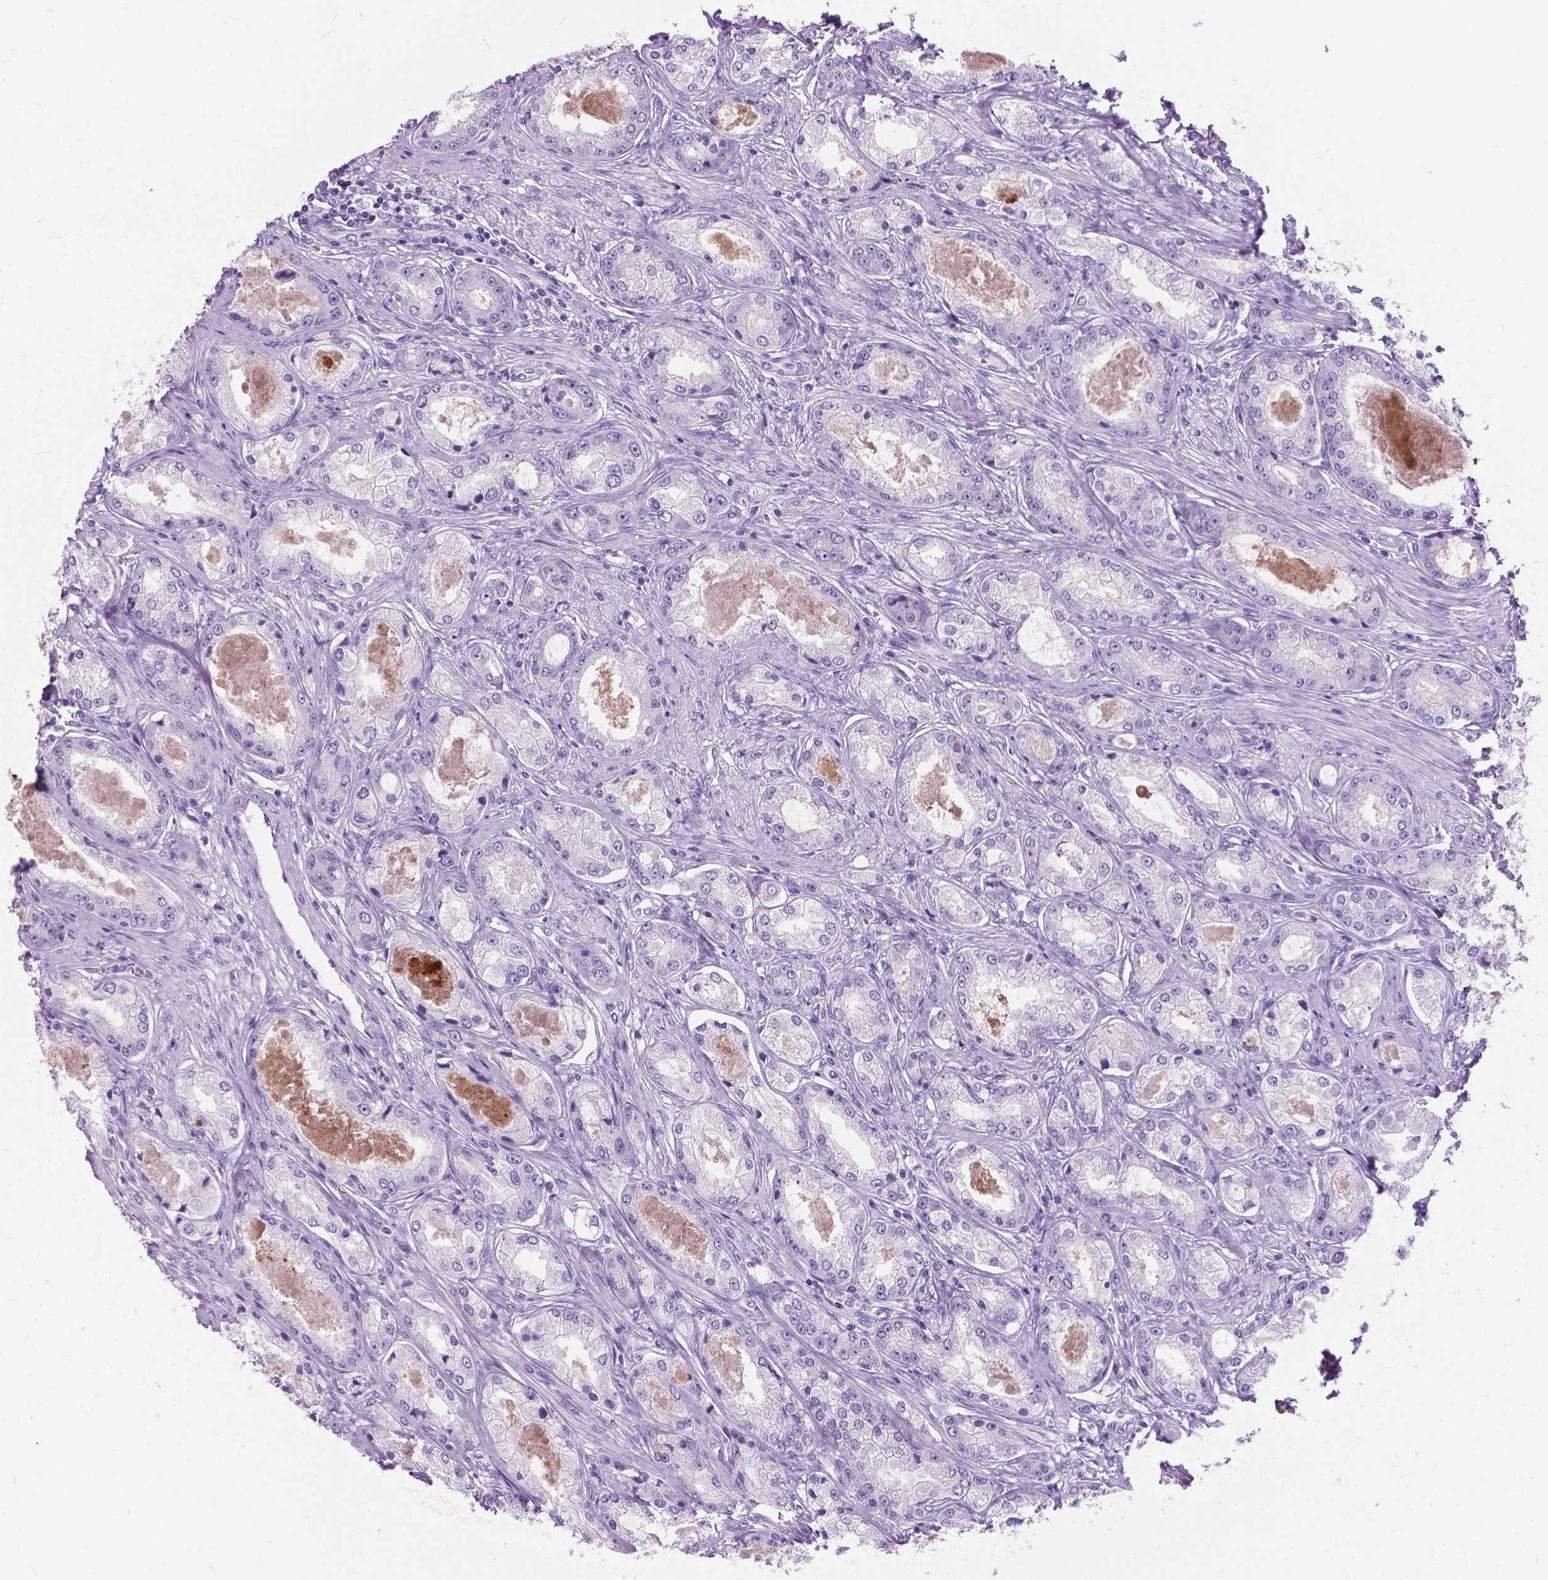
{"staining": {"intensity": "negative", "quantity": "none", "location": "none"}, "tissue": "prostate cancer", "cell_type": "Tumor cells", "image_type": "cancer", "snomed": [{"axis": "morphology", "description": "Adenocarcinoma, Low grade"}, {"axis": "topography", "description": "Prostate"}], "caption": "Tumor cells are negative for protein expression in human low-grade adenocarcinoma (prostate).", "gene": "ARMS2", "patient": {"sex": "male", "age": 68}}